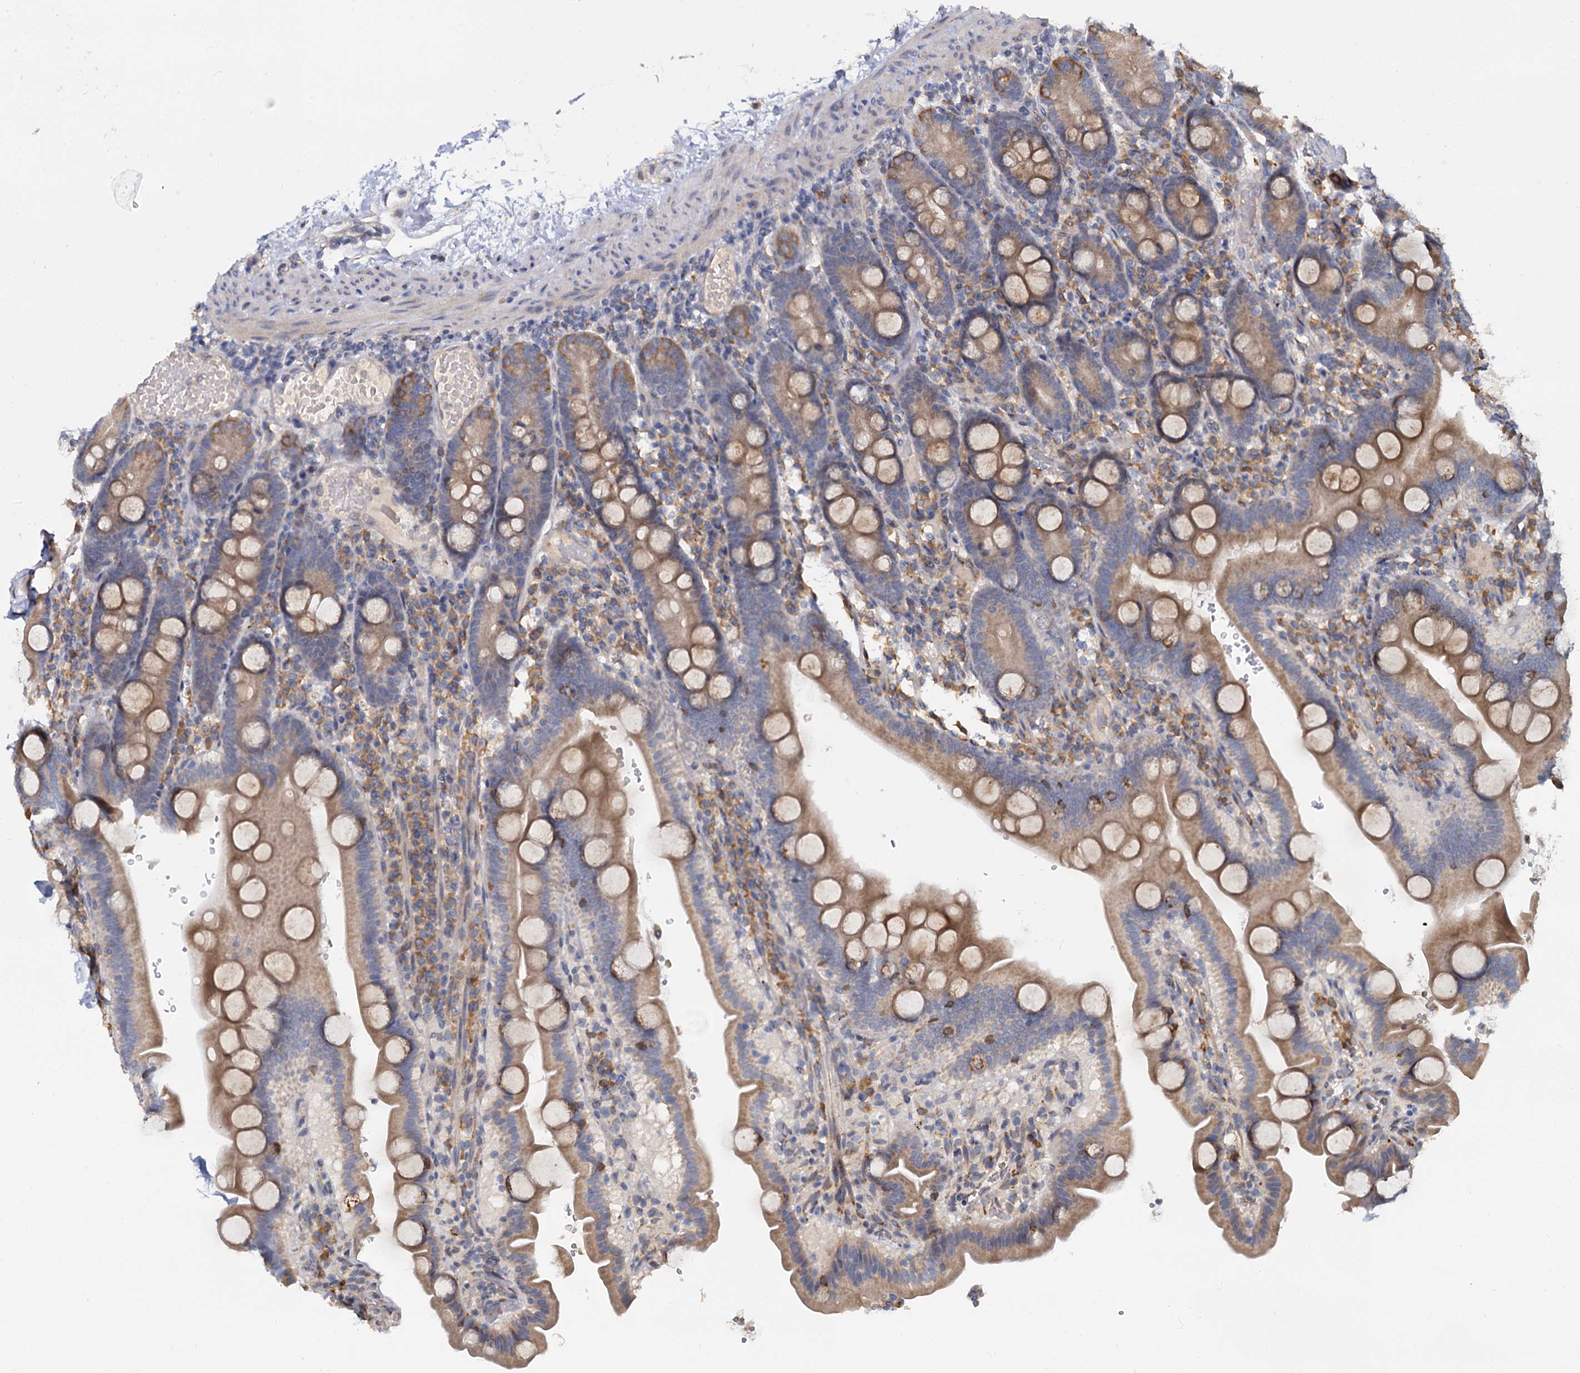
{"staining": {"intensity": "moderate", "quantity": ">75%", "location": "cytoplasmic/membranous"}, "tissue": "duodenum", "cell_type": "Glandular cells", "image_type": "normal", "snomed": [{"axis": "morphology", "description": "Normal tissue, NOS"}, {"axis": "topography", "description": "Duodenum"}], "caption": "Immunohistochemical staining of benign human duodenum displays moderate cytoplasmic/membranous protein expression in about >75% of glandular cells. Using DAB (3,3'-diaminobenzidine) (brown) and hematoxylin (blue) stains, captured at high magnification using brightfield microscopy.", "gene": "LRRC51", "patient": {"sex": "male", "age": 55}}